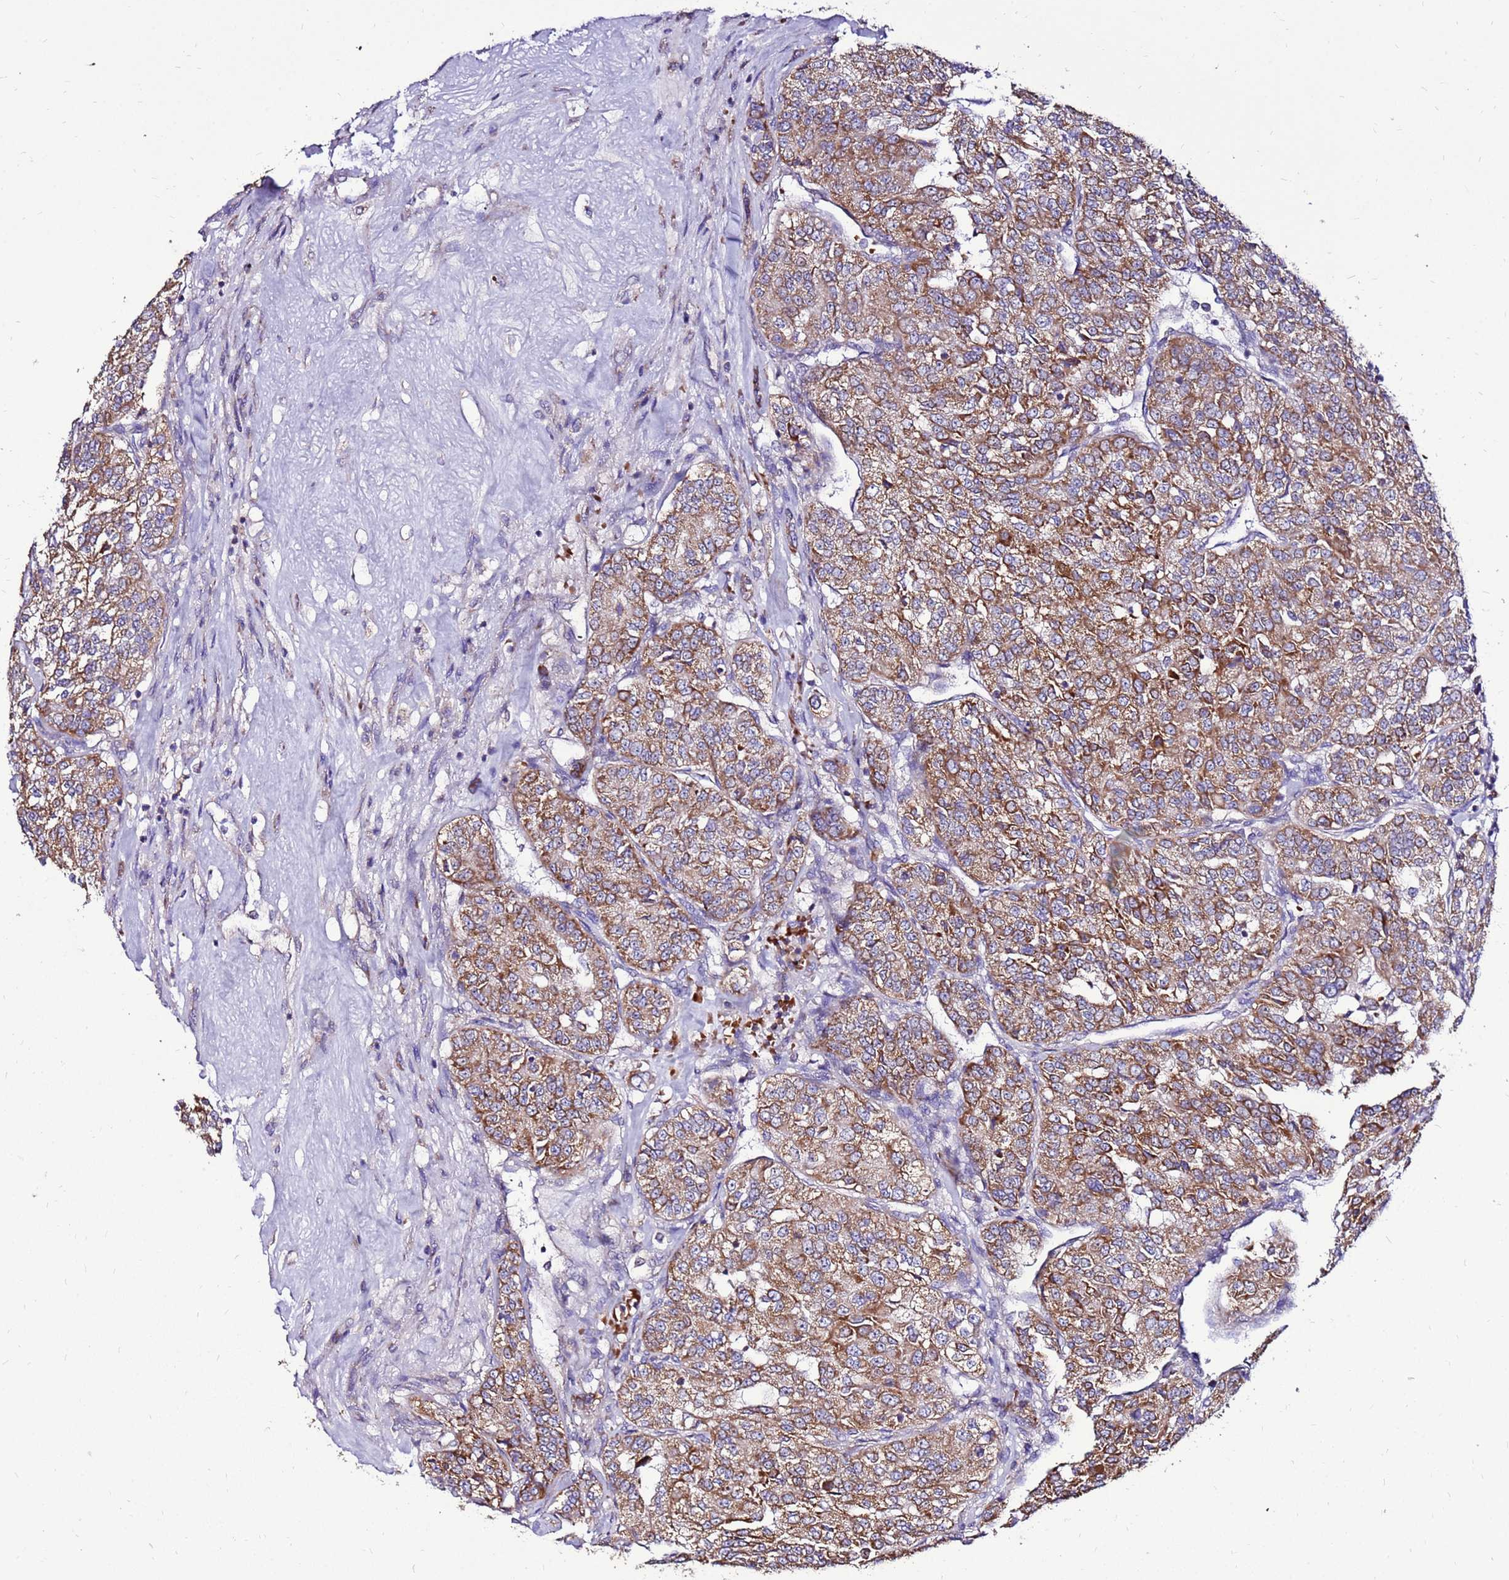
{"staining": {"intensity": "moderate", "quantity": ">75%", "location": "cytoplasmic/membranous"}, "tissue": "renal cancer", "cell_type": "Tumor cells", "image_type": "cancer", "snomed": [{"axis": "morphology", "description": "Adenocarcinoma, NOS"}, {"axis": "topography", "description": "Kidney"}], "caption": "Brown immunohistochemical staining in renal cancer reveals moderate cytoplasmic/membranous staining in about >75% of tumor cells.", "gene": "SPSB3", "patient": {"sex": "female", "age": 63}}